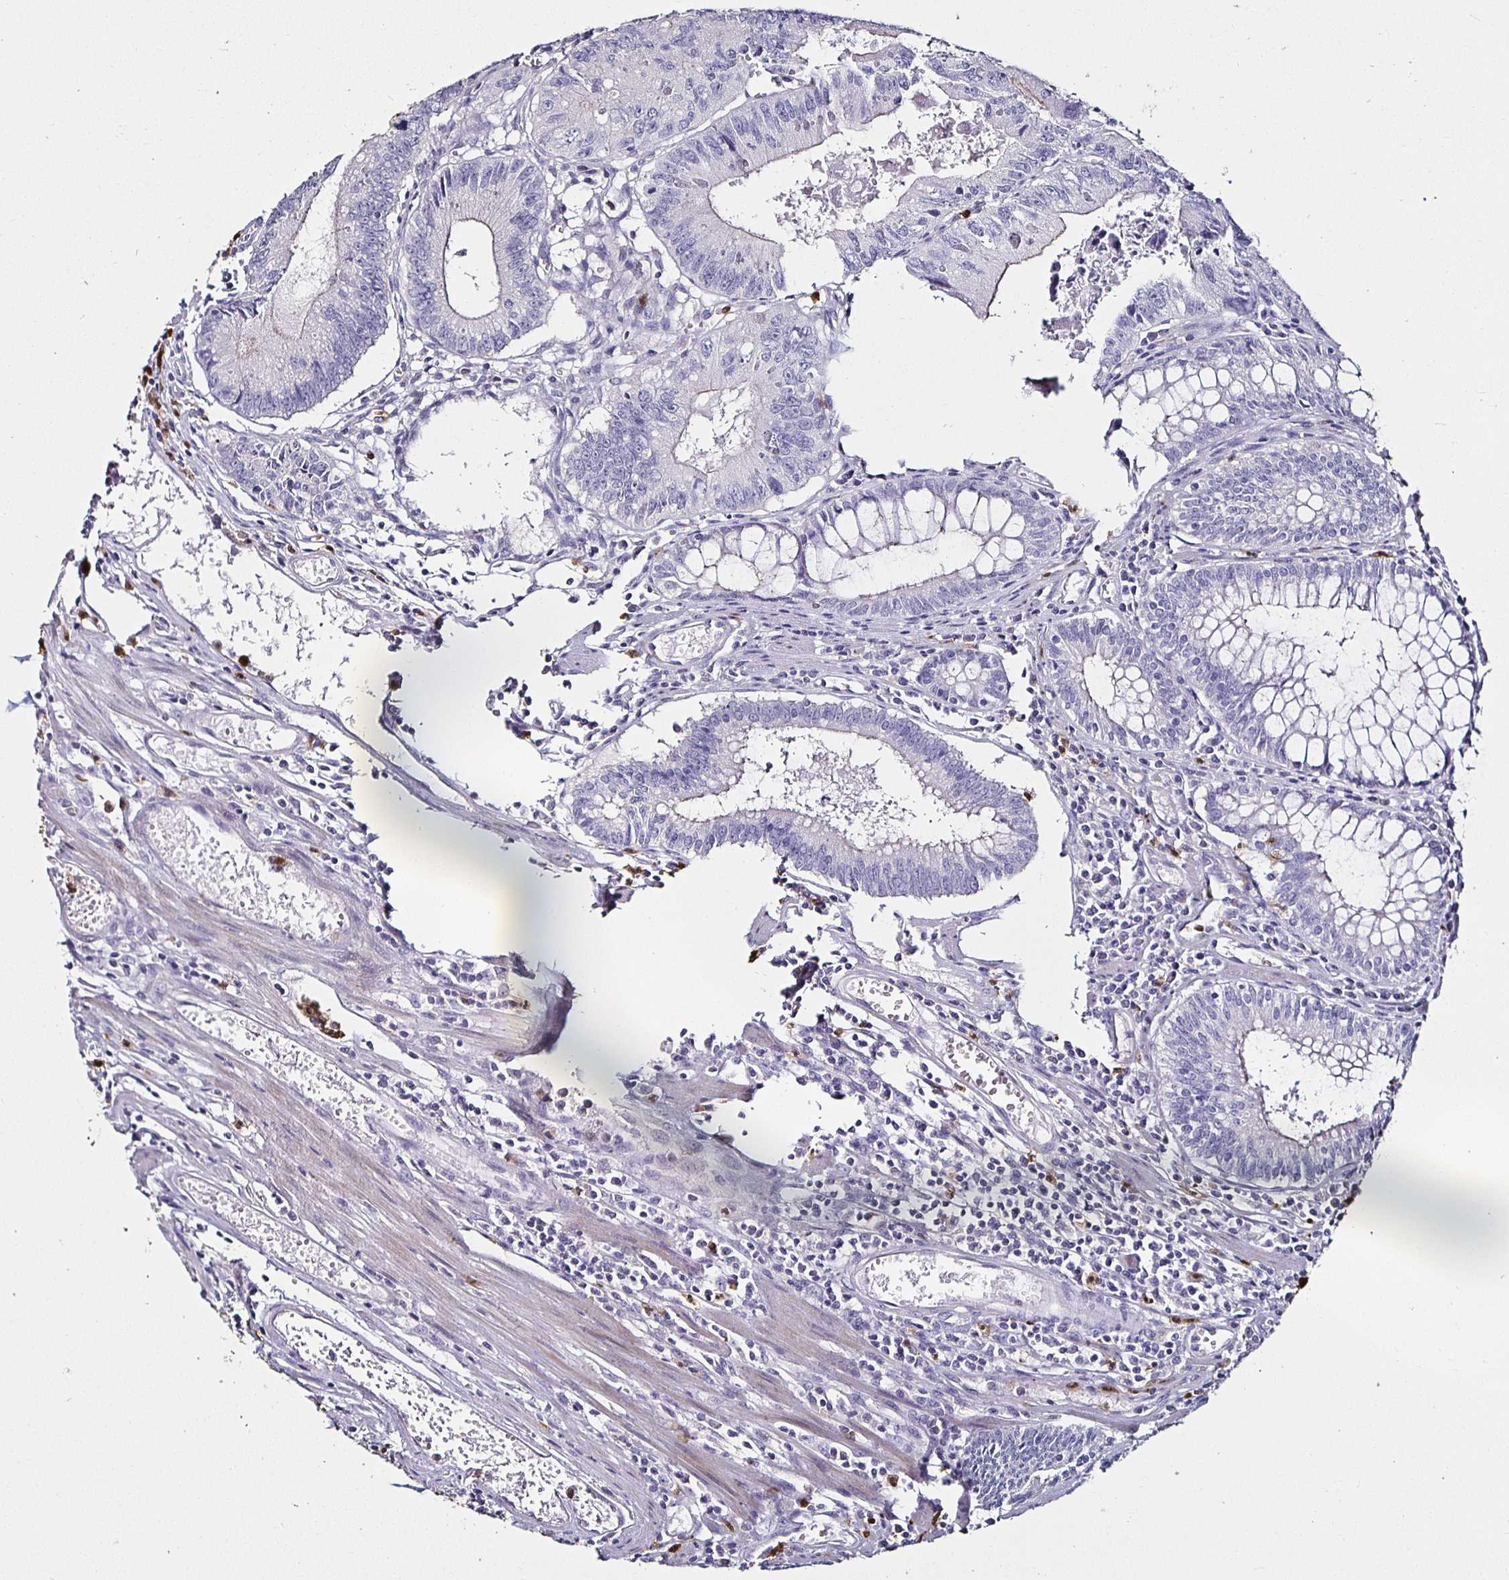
{"staining": {"intensity": "negative", "quantity": "none", "location": "none"}, "tissue": "colorectal cancer", "cell_type": "Tumor cells", "image_type": "cancer", "snomed": [{"axis": "morphology", "description": "Adenocarcinoma, NOS"}, {"axis": "topography", "description": "Rectum"}], "caption": "An immunohistochemistry histopathology image of colorectal cancer is shown. There is no staining in tumor cells of colorectal cancer.", "gene": "TLR4", "patient": {"sex": "female", "age": 81}}